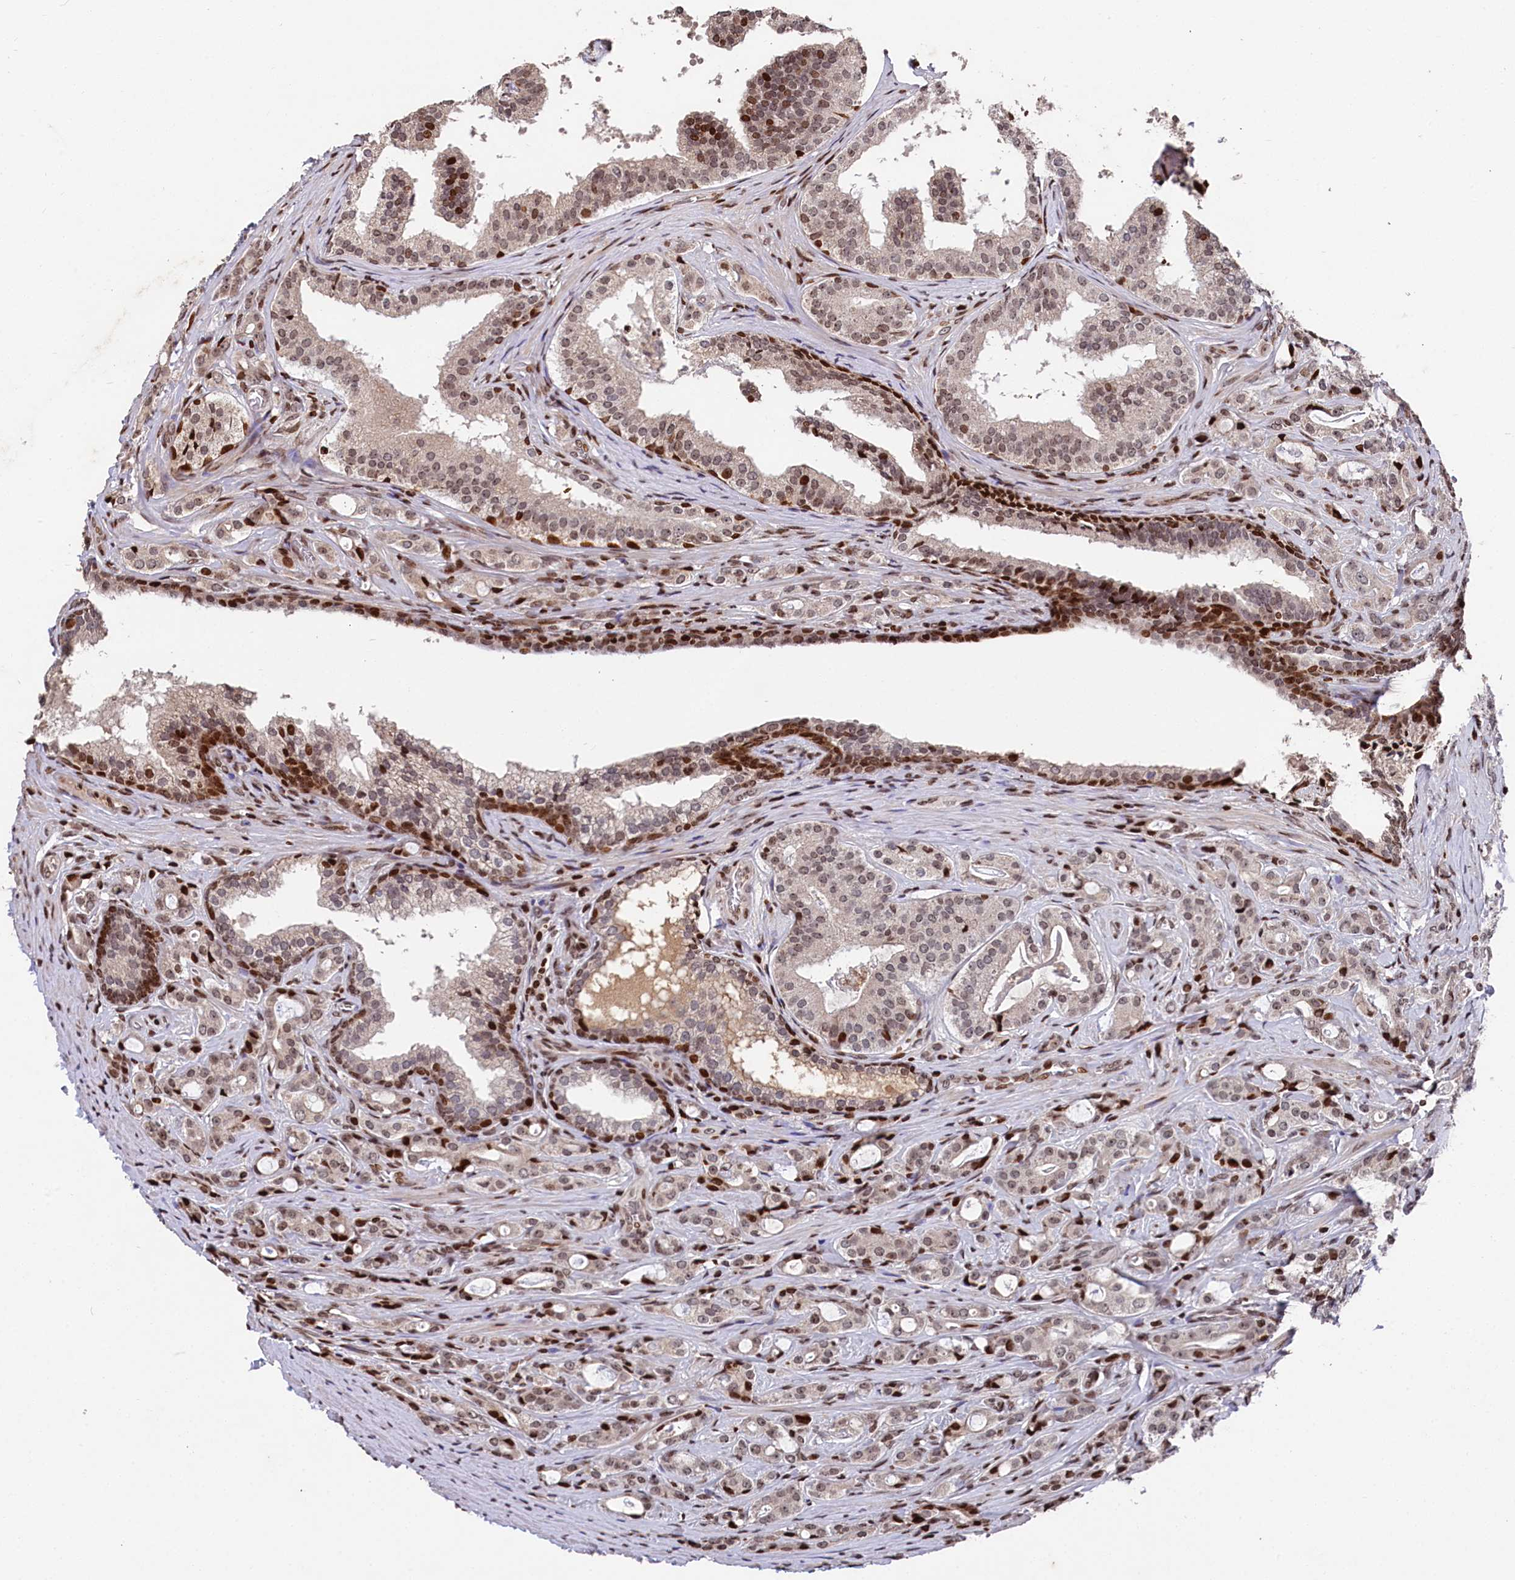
{"staining": {"intensity": "strong", "quantity": "<25%", "location": "nuclear"}, "tissue": "prostate cancer", "cell_type": "Tumor cells", "image_type": "cancer", "snomed": [{"axis": "morphology", "description": "Adenocarcinoma, High grade"}, {"axis": "topography", "description": "Prostate"}], "caption": "A medium amount of strong nuclear expression is appreciated in approximately <25% of tumor cells in prostate high-grade adenocarcinoma tissue.", "gene": "MCF2L2", "patient": {"sex": "male", "age": 63}}